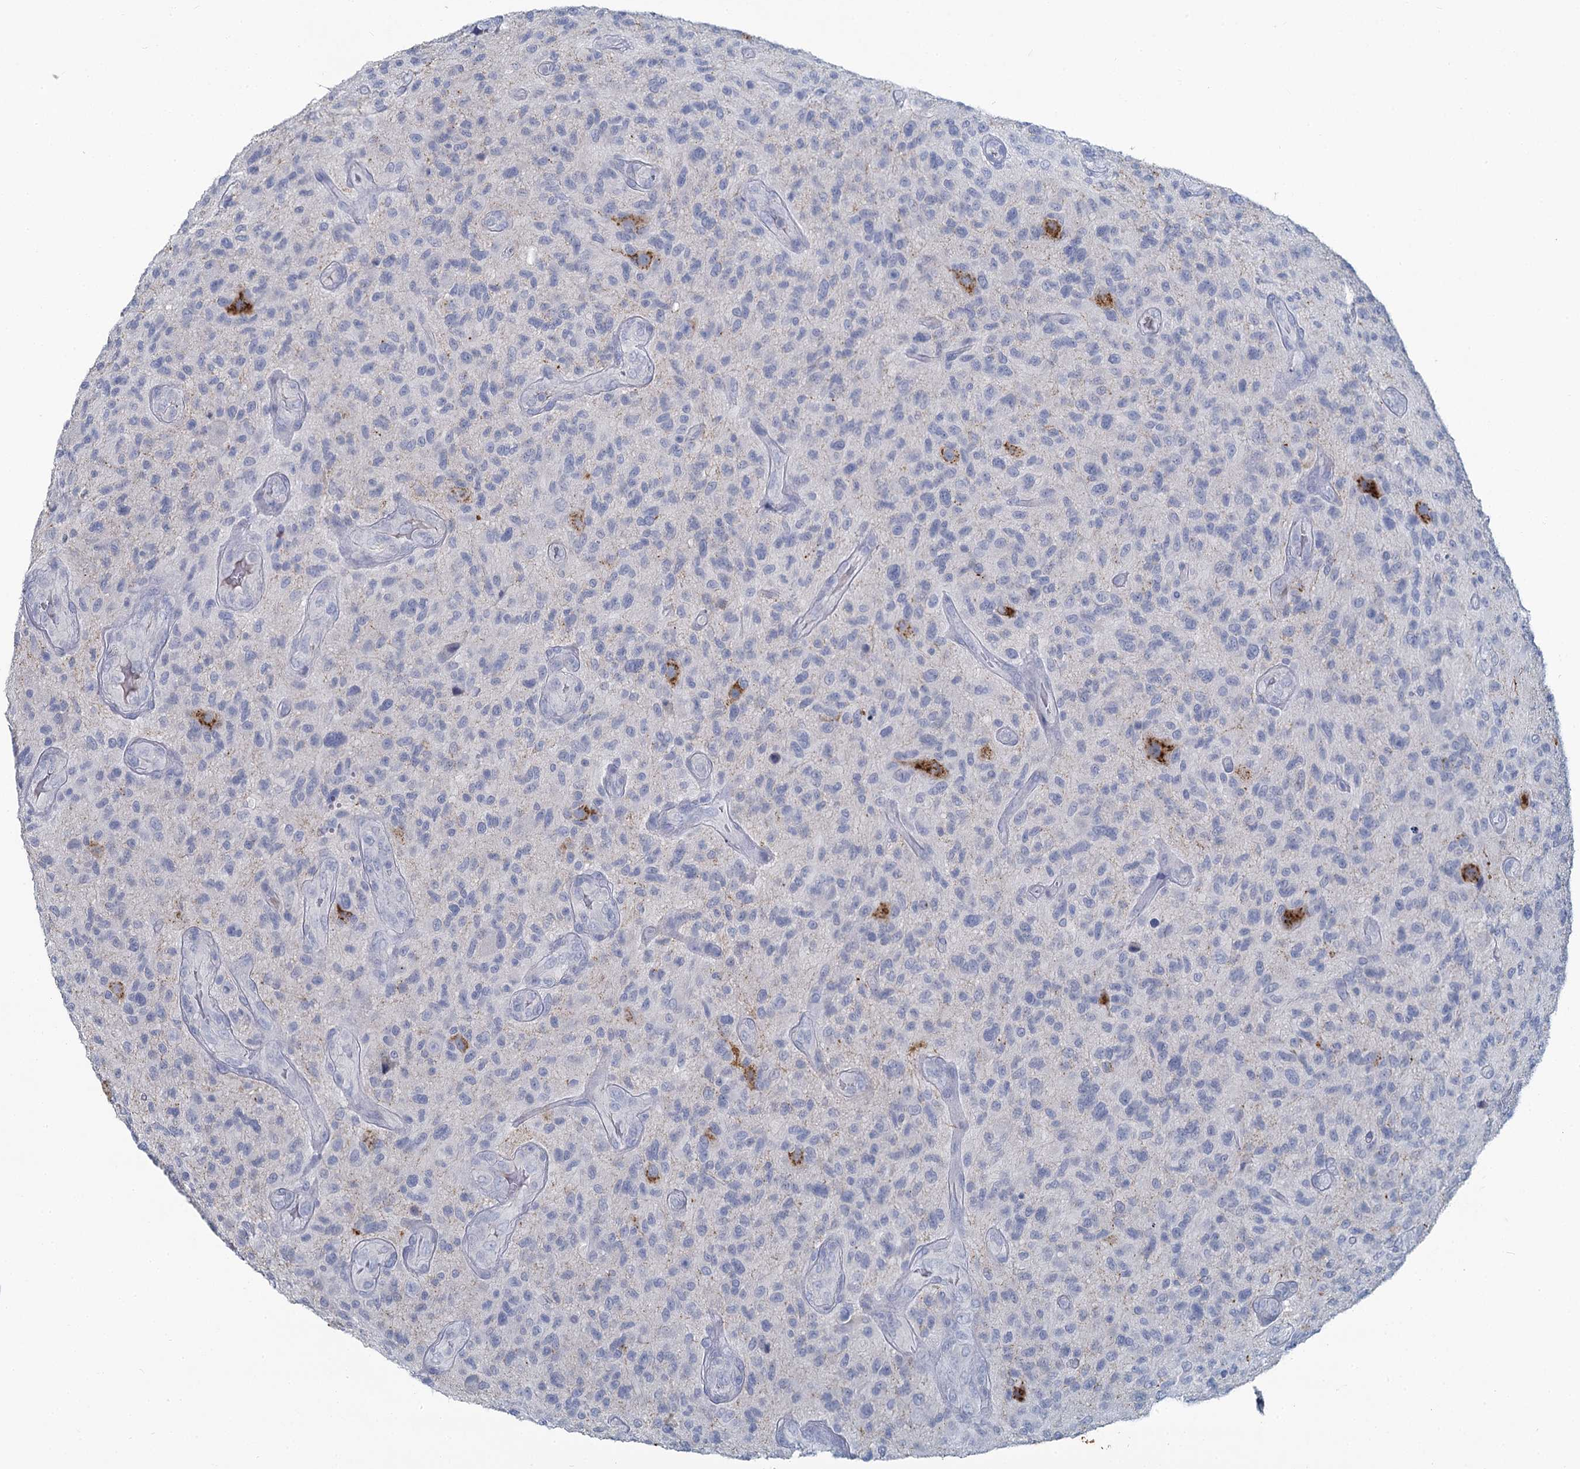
{"staining": {"intensity": "negative", "quantity": "none", "location": "none"}, "tissue": "glioma", "cell_type": "Tumor cells", "image_type": "cancer", "snomed": [{"axis": "morphology", "description": "Glioma, malignant, High grade"}, {"axis": "topography", "description": "Brain"}], "caption": "This image is of malignant glioma (high-grade) stained with immunohistochemistry to label a protein in brown with the nuclei are counter-stained blue. There is no positivity in tumor cells.", "gene": "CHGA", "patient": {"sex": "male", "age": 47}}